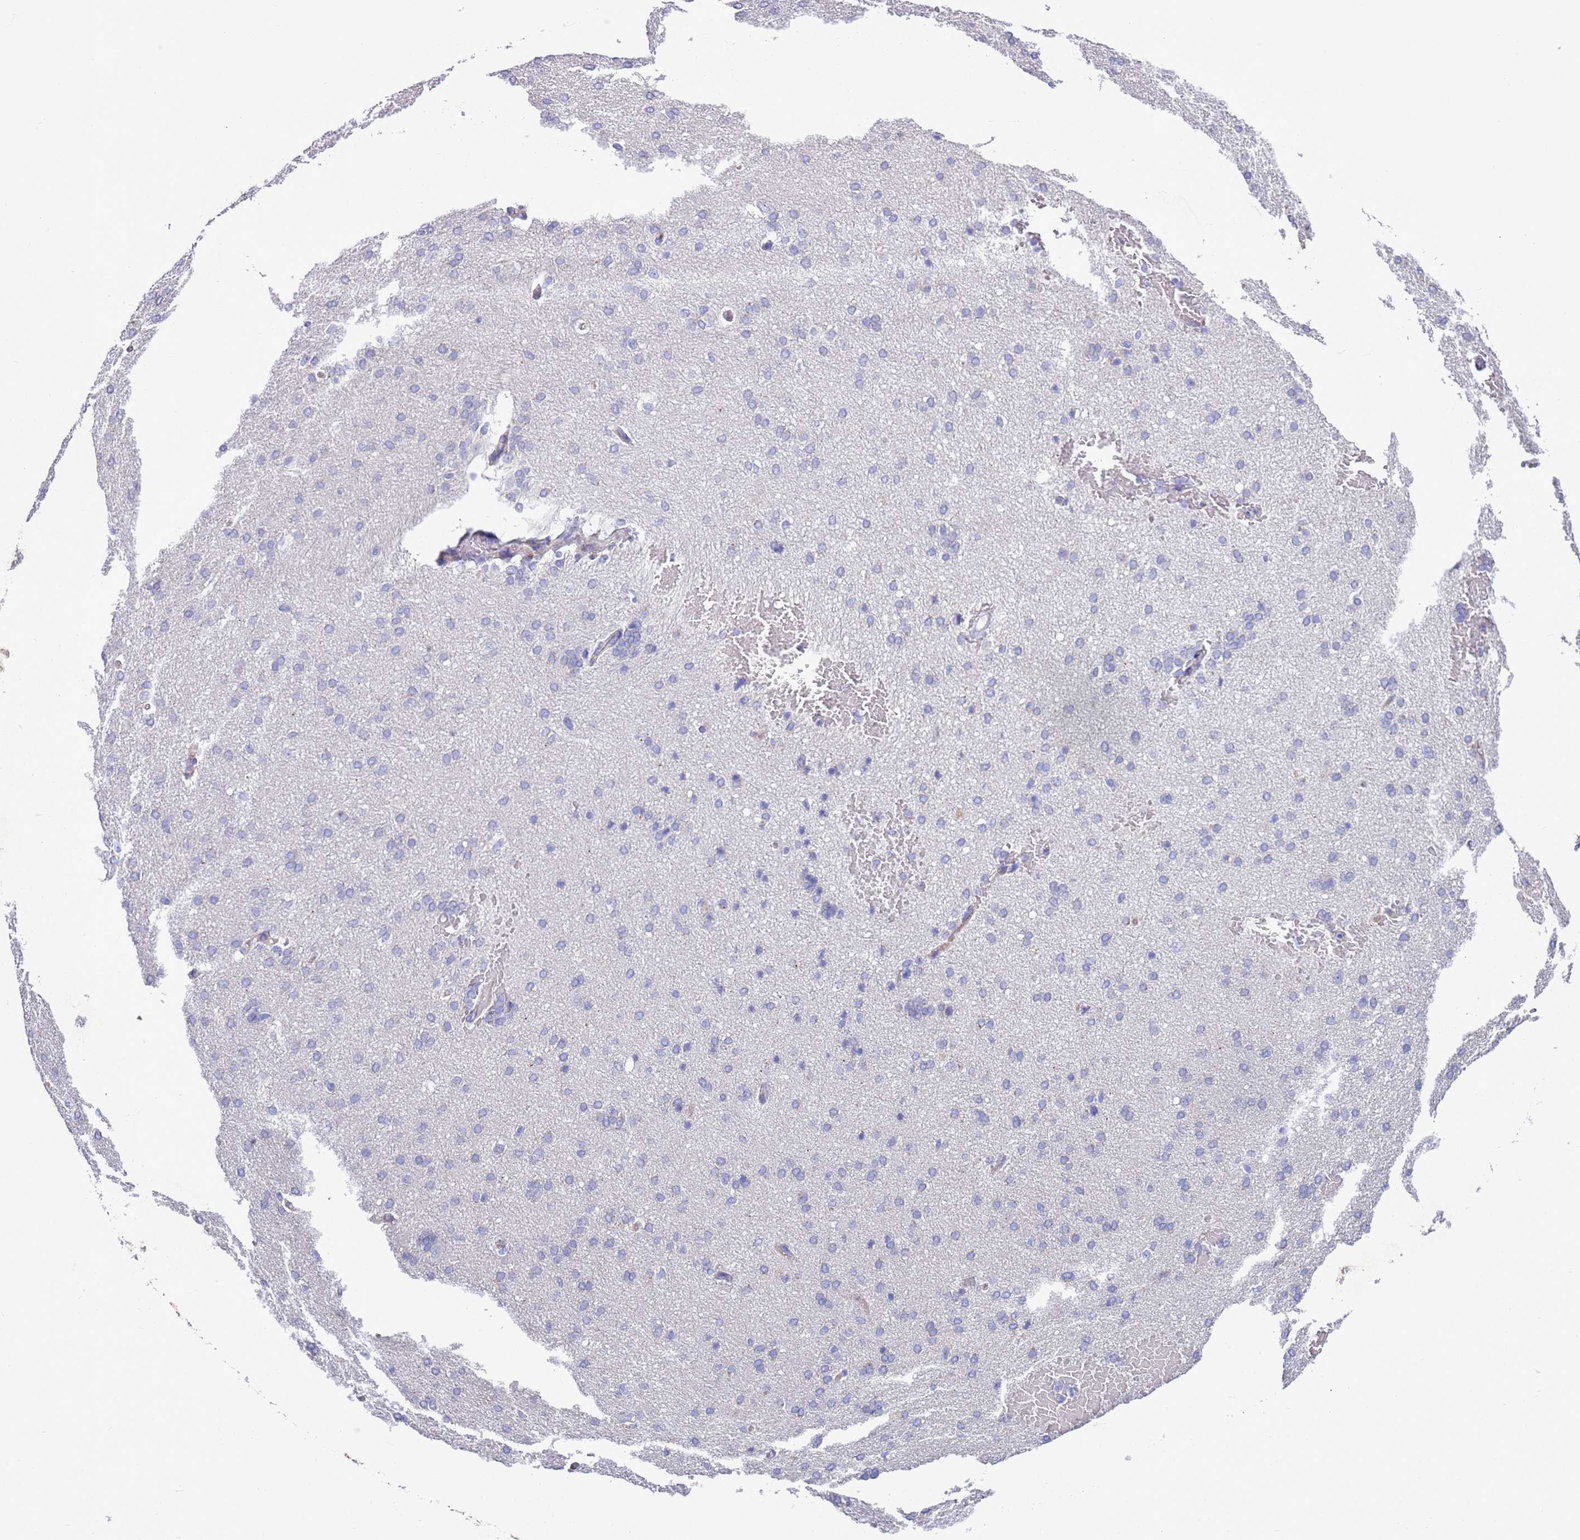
{"staining": {"intensity": "weak", "quantity": ">75%", "location": "cytoplasmic/membranous"}, "tissue": "cerebral cortex", "cell_type": "Endothelial cells", "image_type": "normal", "snomed": [{"axis": "morphology", "description": "Normal tissue, NOS"}, {"axis": "topography", "description": "Cerebral cortex"}], "caption": "Protein expression analysis of unremarkable human cerebral cortex reveals weak cytoplasmic/membranous positivity in approximately >75% of endothelial cells. (Brightfield microscopy of DAB IHC at high magnification).", "gene": "BRMS1L", "patient": {"sex": "male", "age": 62}}